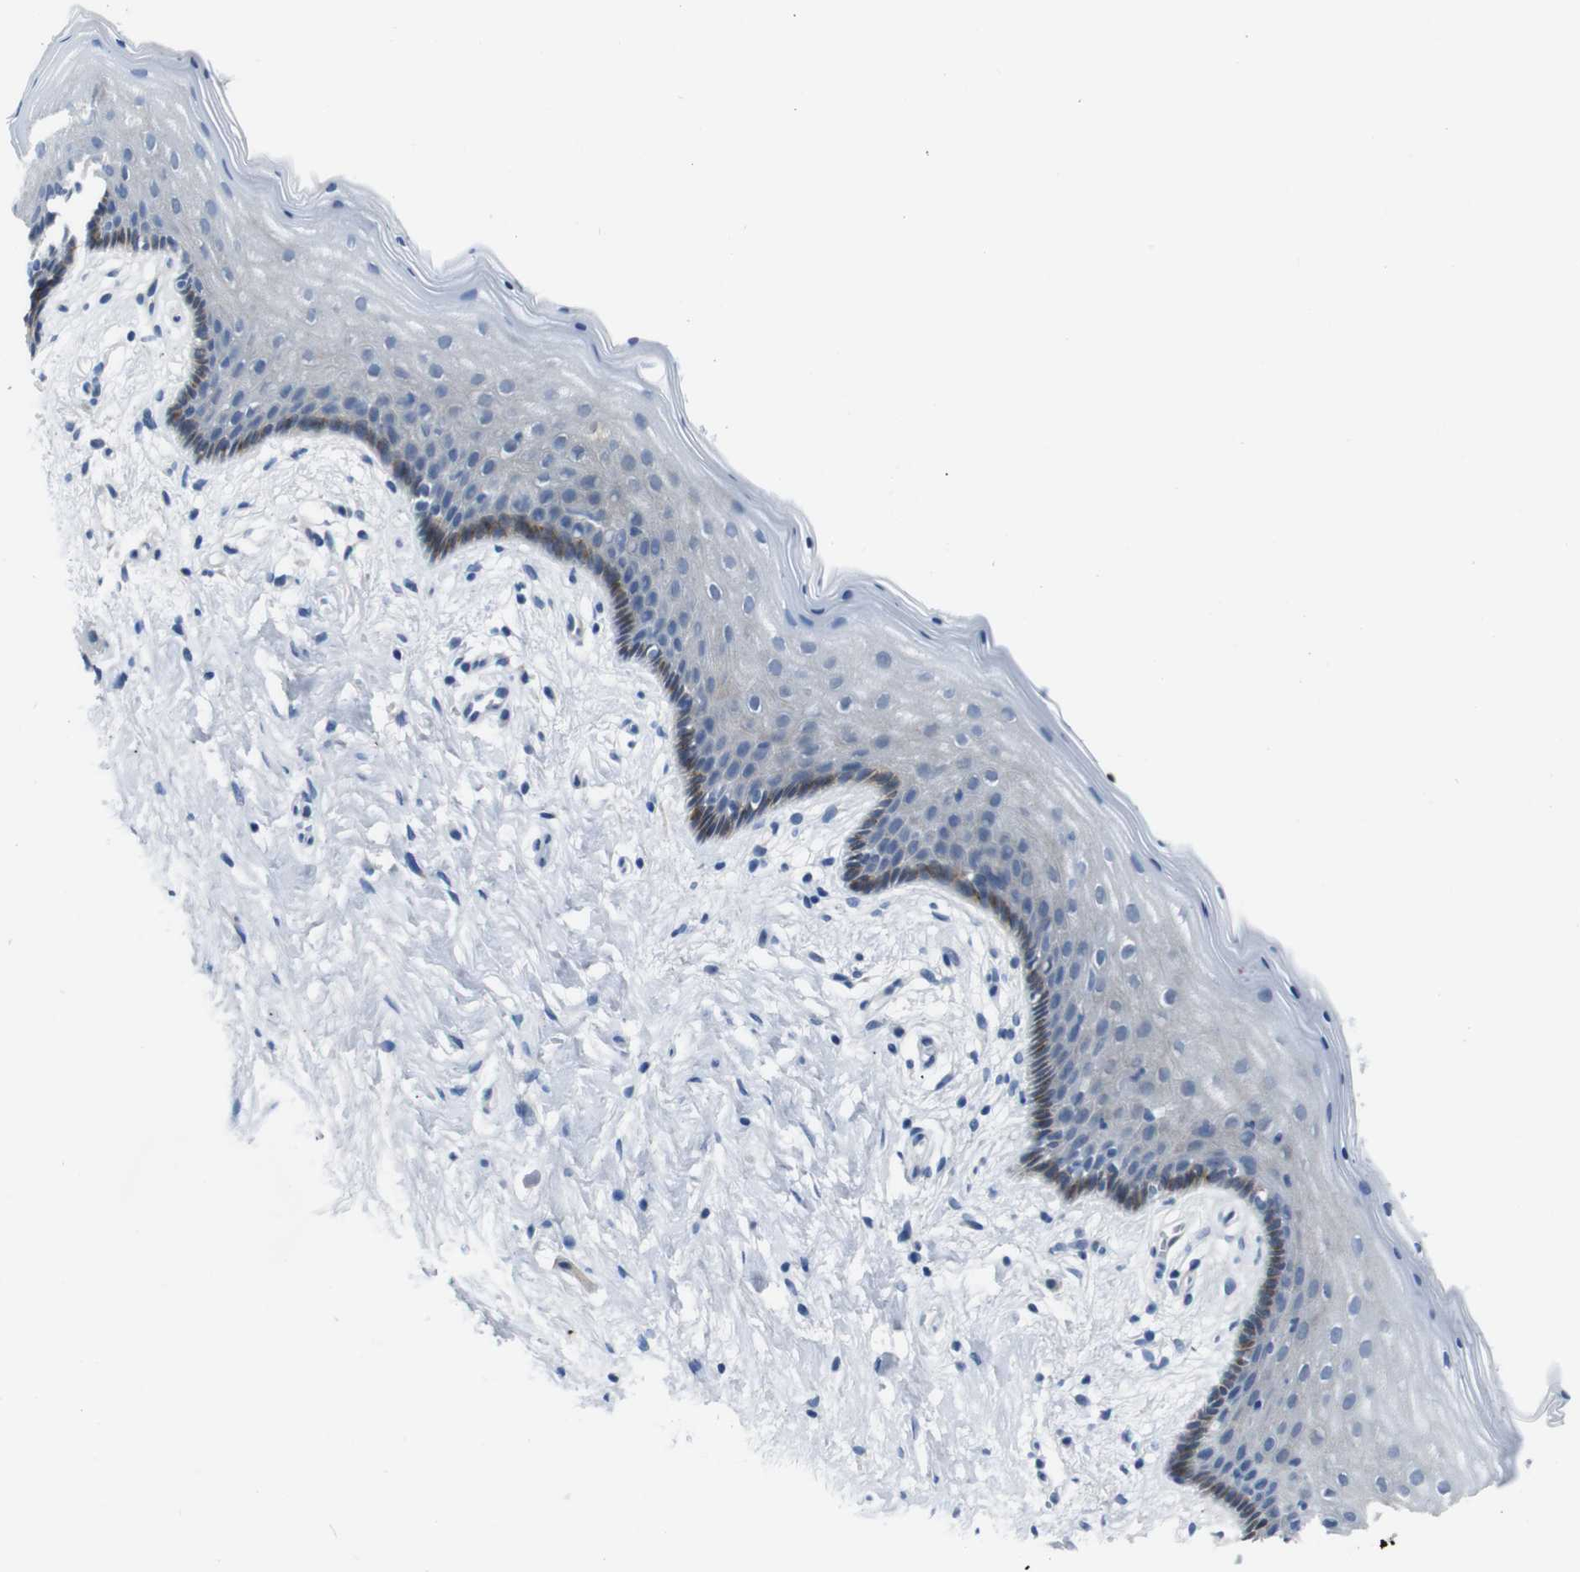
{"staining": {"intensity": "moderate", "quantity": "<25%", "location": "cytoplasmic/membranous"}, "tissue": "vagina", "cell_type": "Squamous epithelial cells", "image_type": "normal", "snomed": [{"axis": "morphology", "description": "Normal tissue, NOS"}, {"axis": "topography", "description": "Vagina"}], "caption": "Moderate cytoplasmic/membranous expression is appreciated in approximately <25% of squamous epithelial cells in normal vagina.", "gene": "ANK3", "patient": {"sex": "female", "age": 44}}